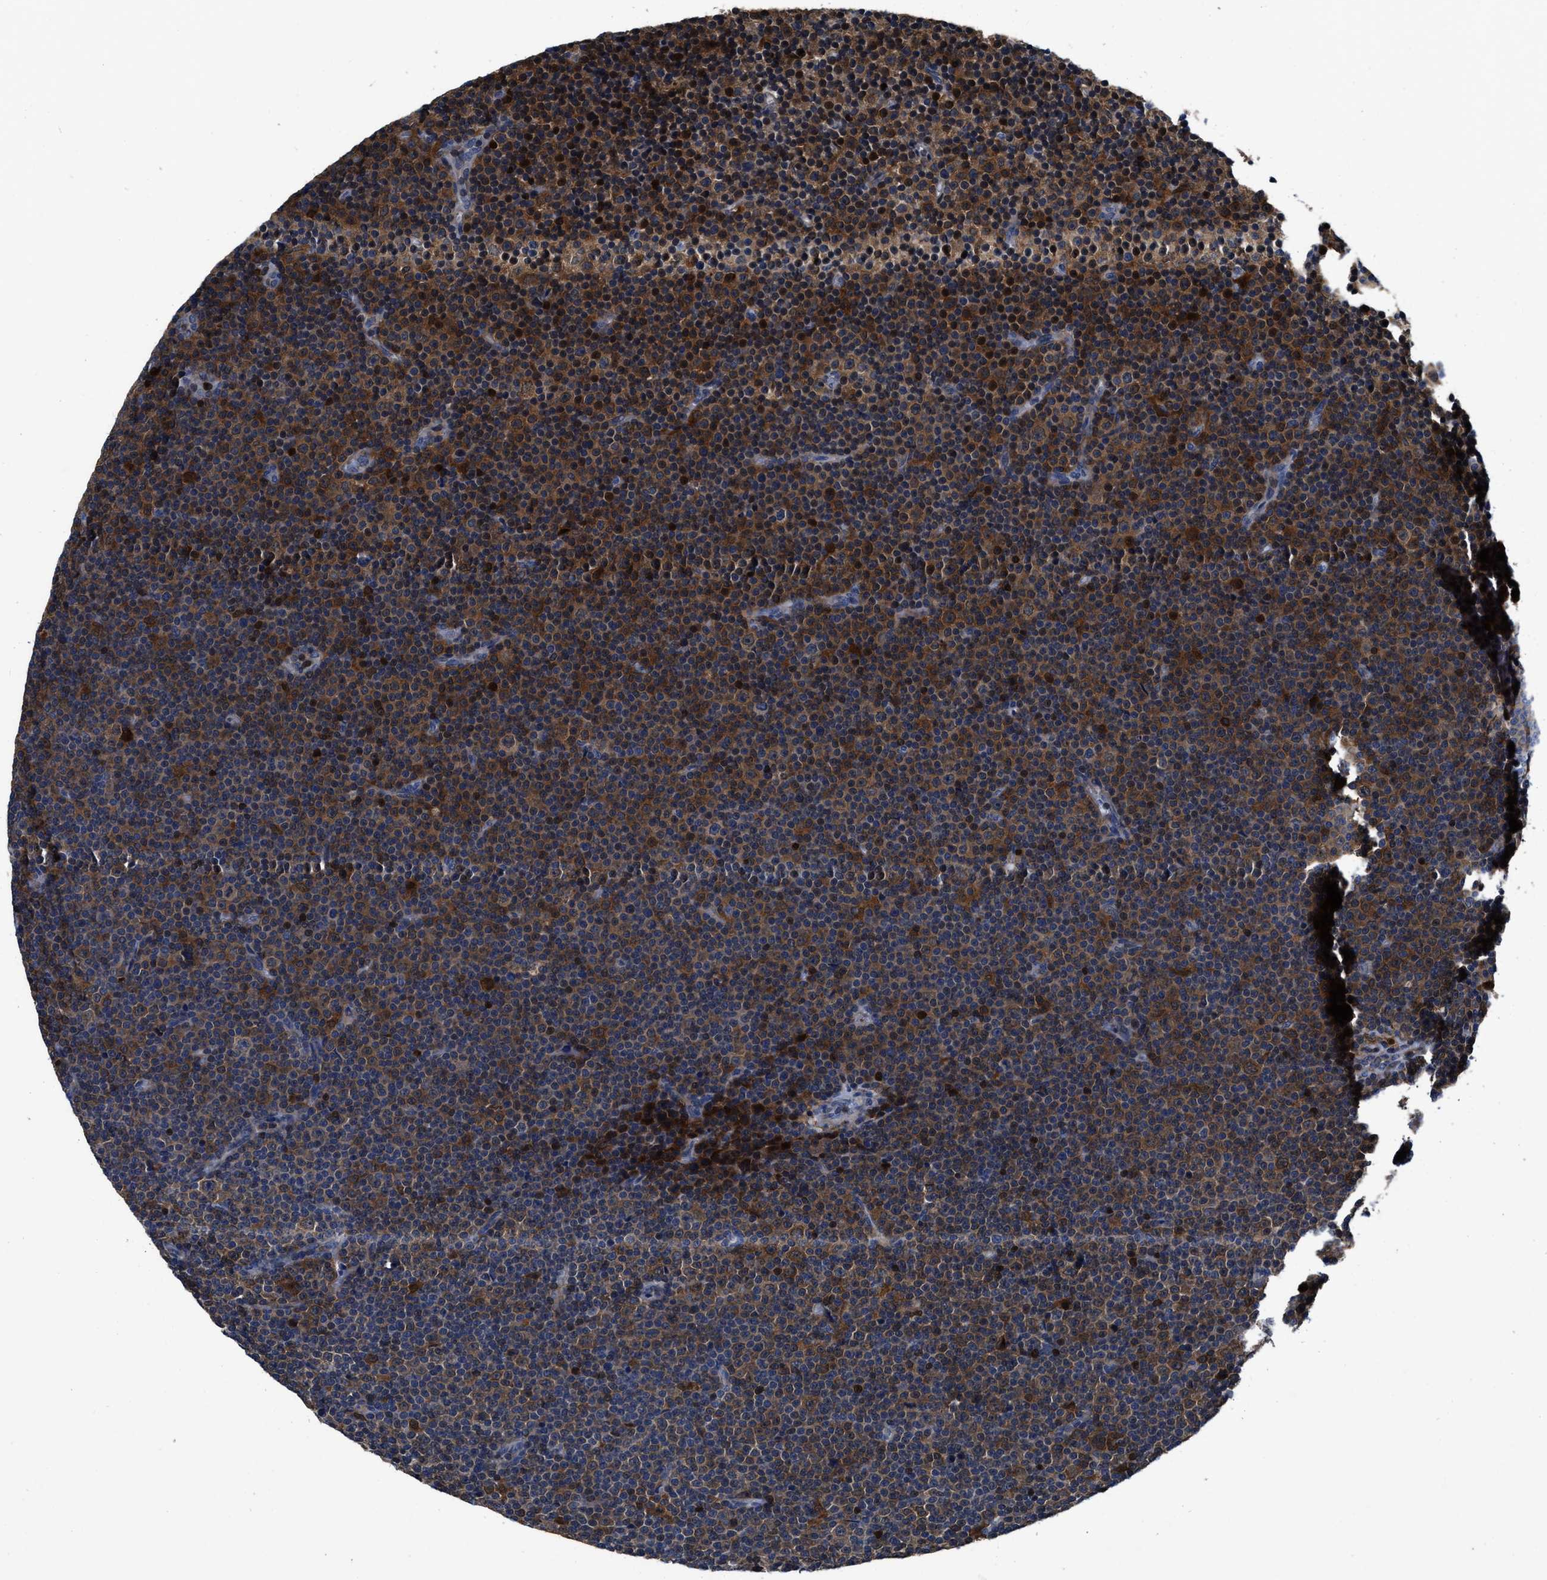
{"staining": {"intensity": "moderate", "quantity": ">75%", "location": "cytoplasmic/membranous"}, "tissue": "lymphoma", "cell_type": "Tumor cells", "image_type": "cancer", "snomed": [{"axis": "morphology", "description": "Malignant lymphoma, non-Hodgkin's type, Low grade"}, {"axis": "topography", "description": "Lymph node"}], "caption": "Protein expression analysis of human lymphoma reveals moderate cytoplasmic/membranous expression in approximately >75% of tumor cells.", "gene": "RGS10", "patient": {"sex": "female", "age": 67}}